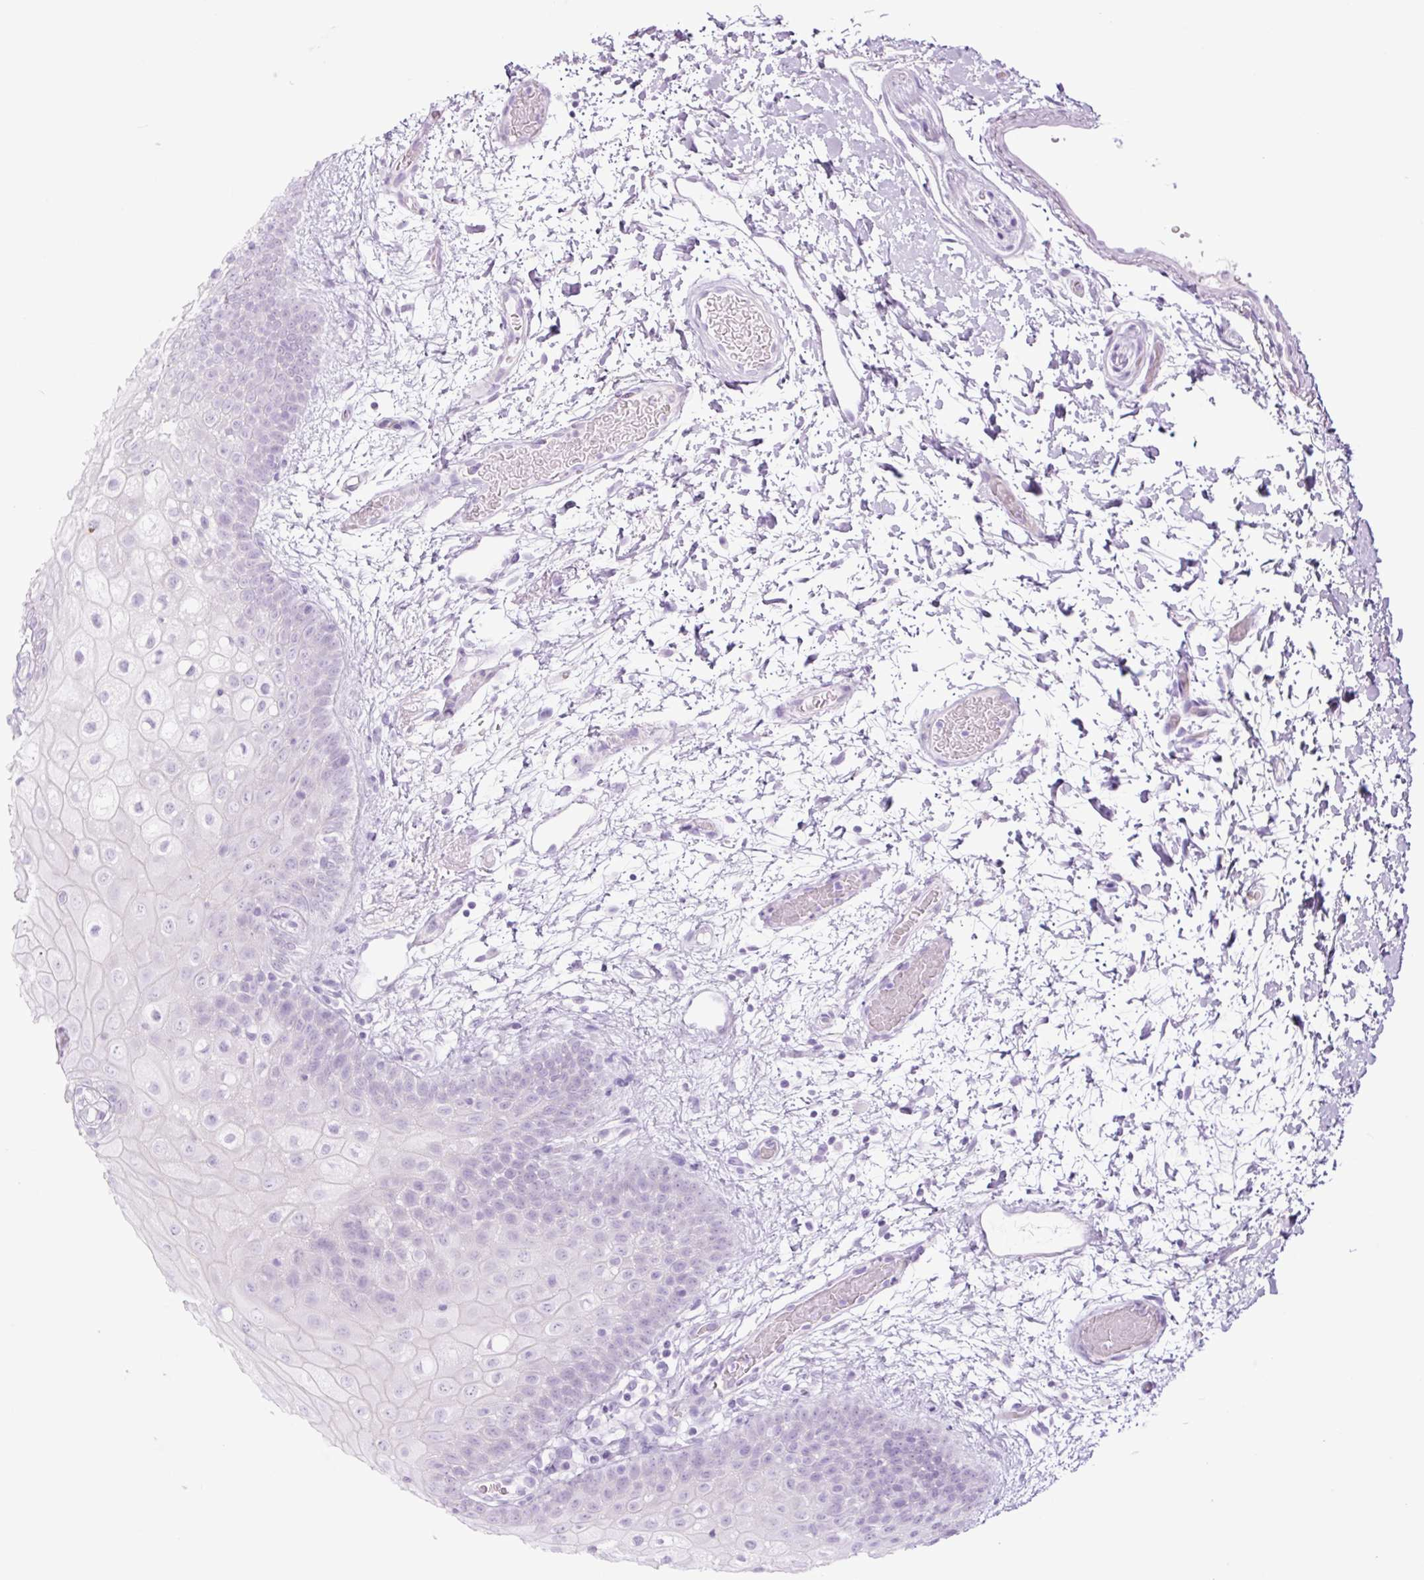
{"staining": {"intensity": "negative", "quantity": "none", "location": "none"}, "tissue": "oral mucosa", "cell_type": "Squamous epithelial cells", "image_type": "normal", "snomed": [{"axis": "morphology", "description": "Normal tissue, NOS"}, {"axis": "morphology", "description": "Squamous cell carcinoma, NOS"}, {"axis": "topography", "description": "Oral tissue"}, {"axis": "topography", "description": "Tounge, NOS"}, {"axis": "topography", "description": "Head-Neck"}], "caption": "This is a photomicrograph of immunohistochemistry staining of benign oral mucosa, which shows no expression in squamous epithelial cells. (Immunohistochemistry, brightfield microscopy, high magnification).", "gene": "TFF2", "patient": {"sex": "male", "age": 76}}